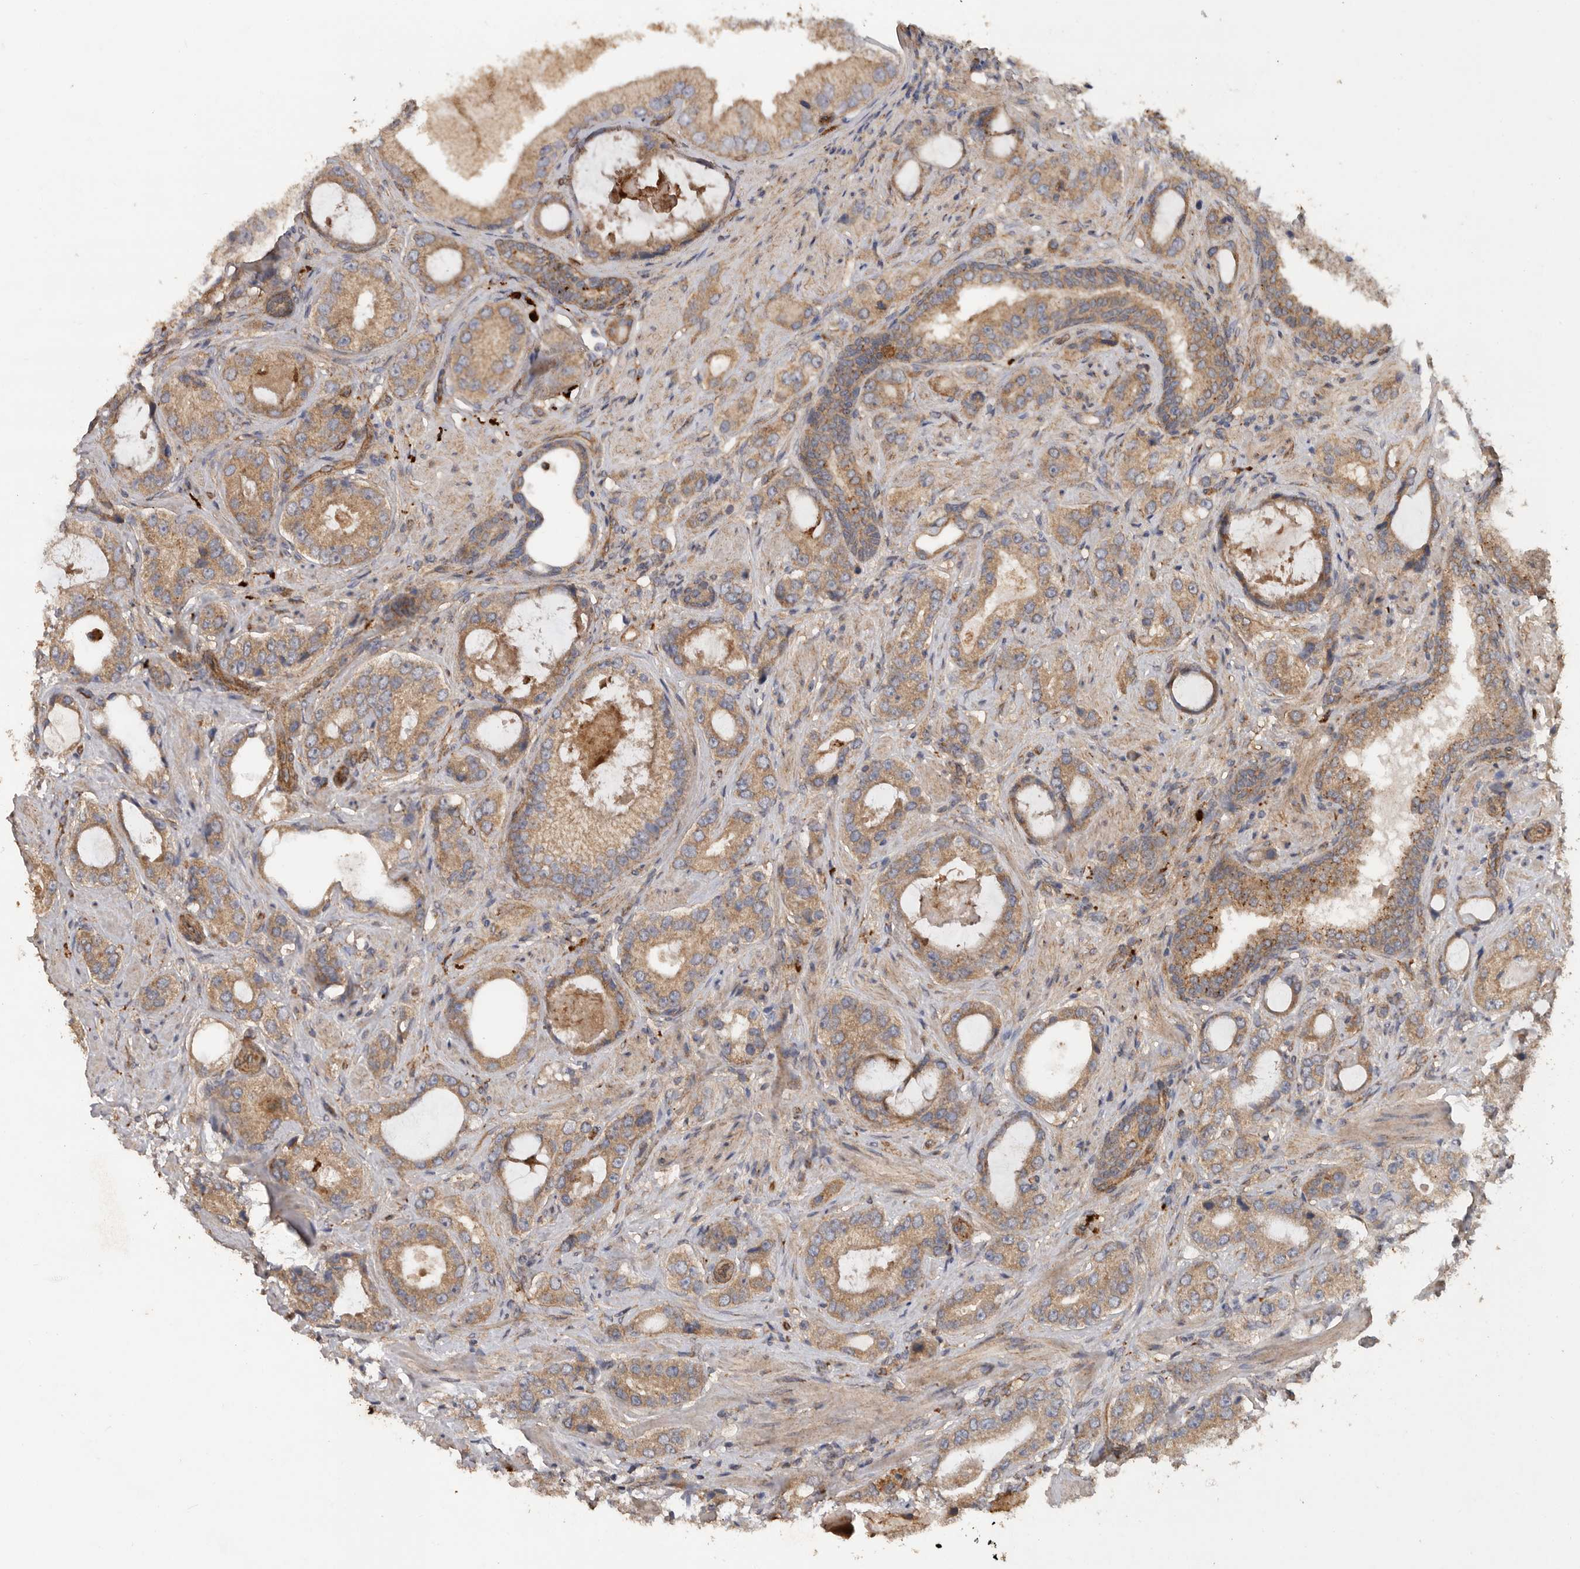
{"staining": {"intensity": "moderate", "quantity": ">75%", "location": "cytoplasmic/membranous"}, "tissue": "prostate cancer", "cell_type": "Tumor cells", "image_type": "cancer", "snomed": [{"axis": "morphology", "description": "Normal tissue, NOS"}, {"axis": "morphology", "description": "Adenocarcinoma, High grade"}, {"axis": "topography", "description": "Prostate"}, {"axis": "topography", "description": "Peripheral nerve tissue"}], "caption": "This image reveals IHC staining of human prostate cancer (high-grade adenocarcinoma), with medium moderate cytoplasmic/membranous expression in about >75% of tumor cells.", "gene": "PODXL2", "patient": {"sex": "male", "age": 59}}